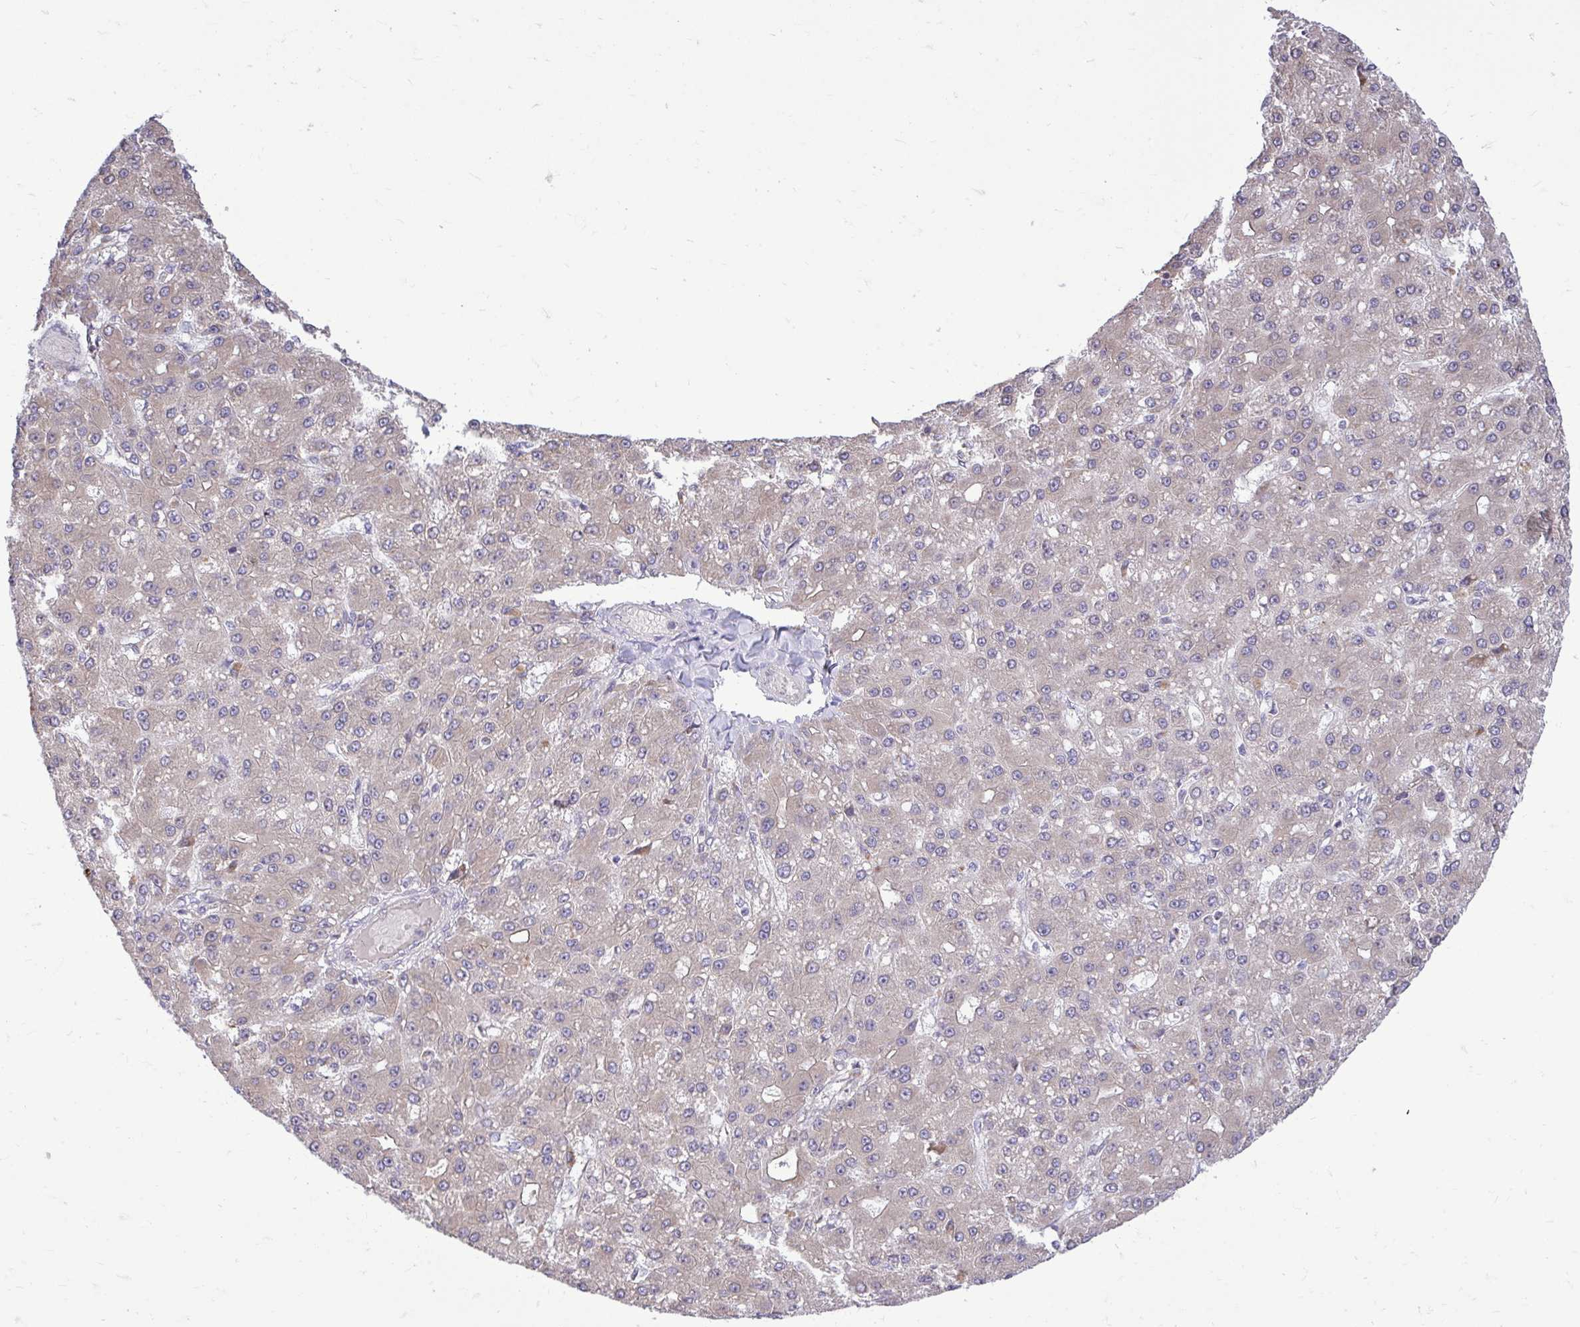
{"staining": {"intensity": "weak", "quantity": "25%-75%", "location": "cytoplasmic/membranous"}, "tissue": "liver cancer", "cell_type": "Tumor cells", "image_type": "cancer", "snomed": [{"axis": "morphology", "description": "Carcinoma, Hepatocellular, NOS"}, {"axis": "topography", "description": "Liver"}], "caption": "Liver hepatocellular carcinoma stained with a brown dye exhibits weak cytoplasmic/membranous positive expression in approximately 25%-75% of tumor cells.", "gene": "METTL9", "patient": {"sex": "male", "age": 67}}